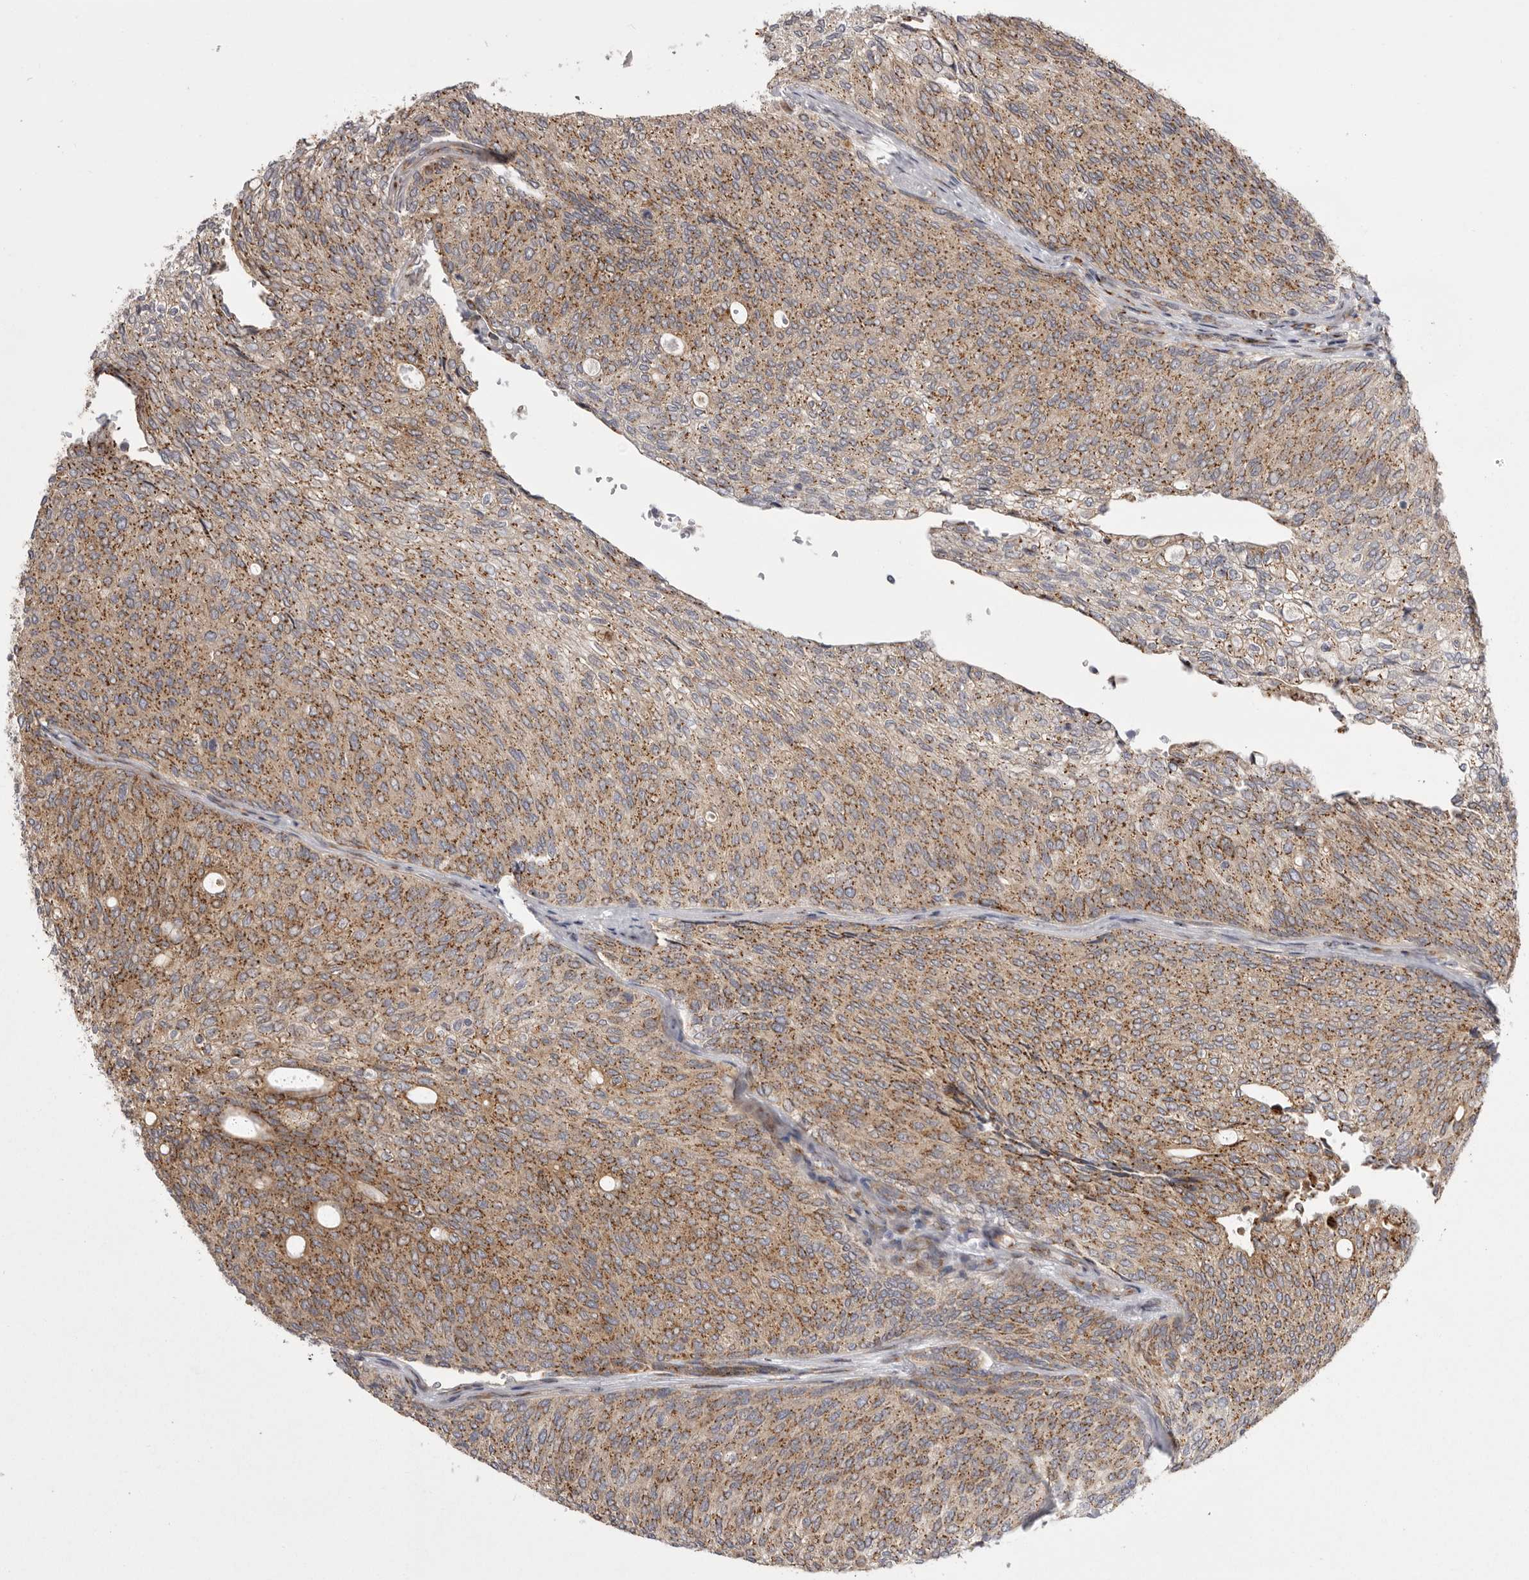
{"staining": {"intensity": "moderate", "quantity": ">75%", "location": "cytoplasmic/membranous"}, "tissue": "urothelial cancer", "cell_type": "Tumor cells", "image_type": "cancer", "snomed": [{"axis": "morphology", "description": "Urothelial carcinoma, Low grade"}, {"axis": "topography", "description": "Urinary bladder"}], "caption": "Immunohistochemistry photomicrograph of neoplastic tissue: low-grade urothelial carcinoma stained using immunohistochemistry (IHC) demonstrates medium levels of moderate protein expression localized specifically in the cytoplasmic/membranous of tumor cells, appearing as a cytoplasmic/membranous brown color.", "gene": "WDR47", "patient": {"sex": "female", "age": 79}}